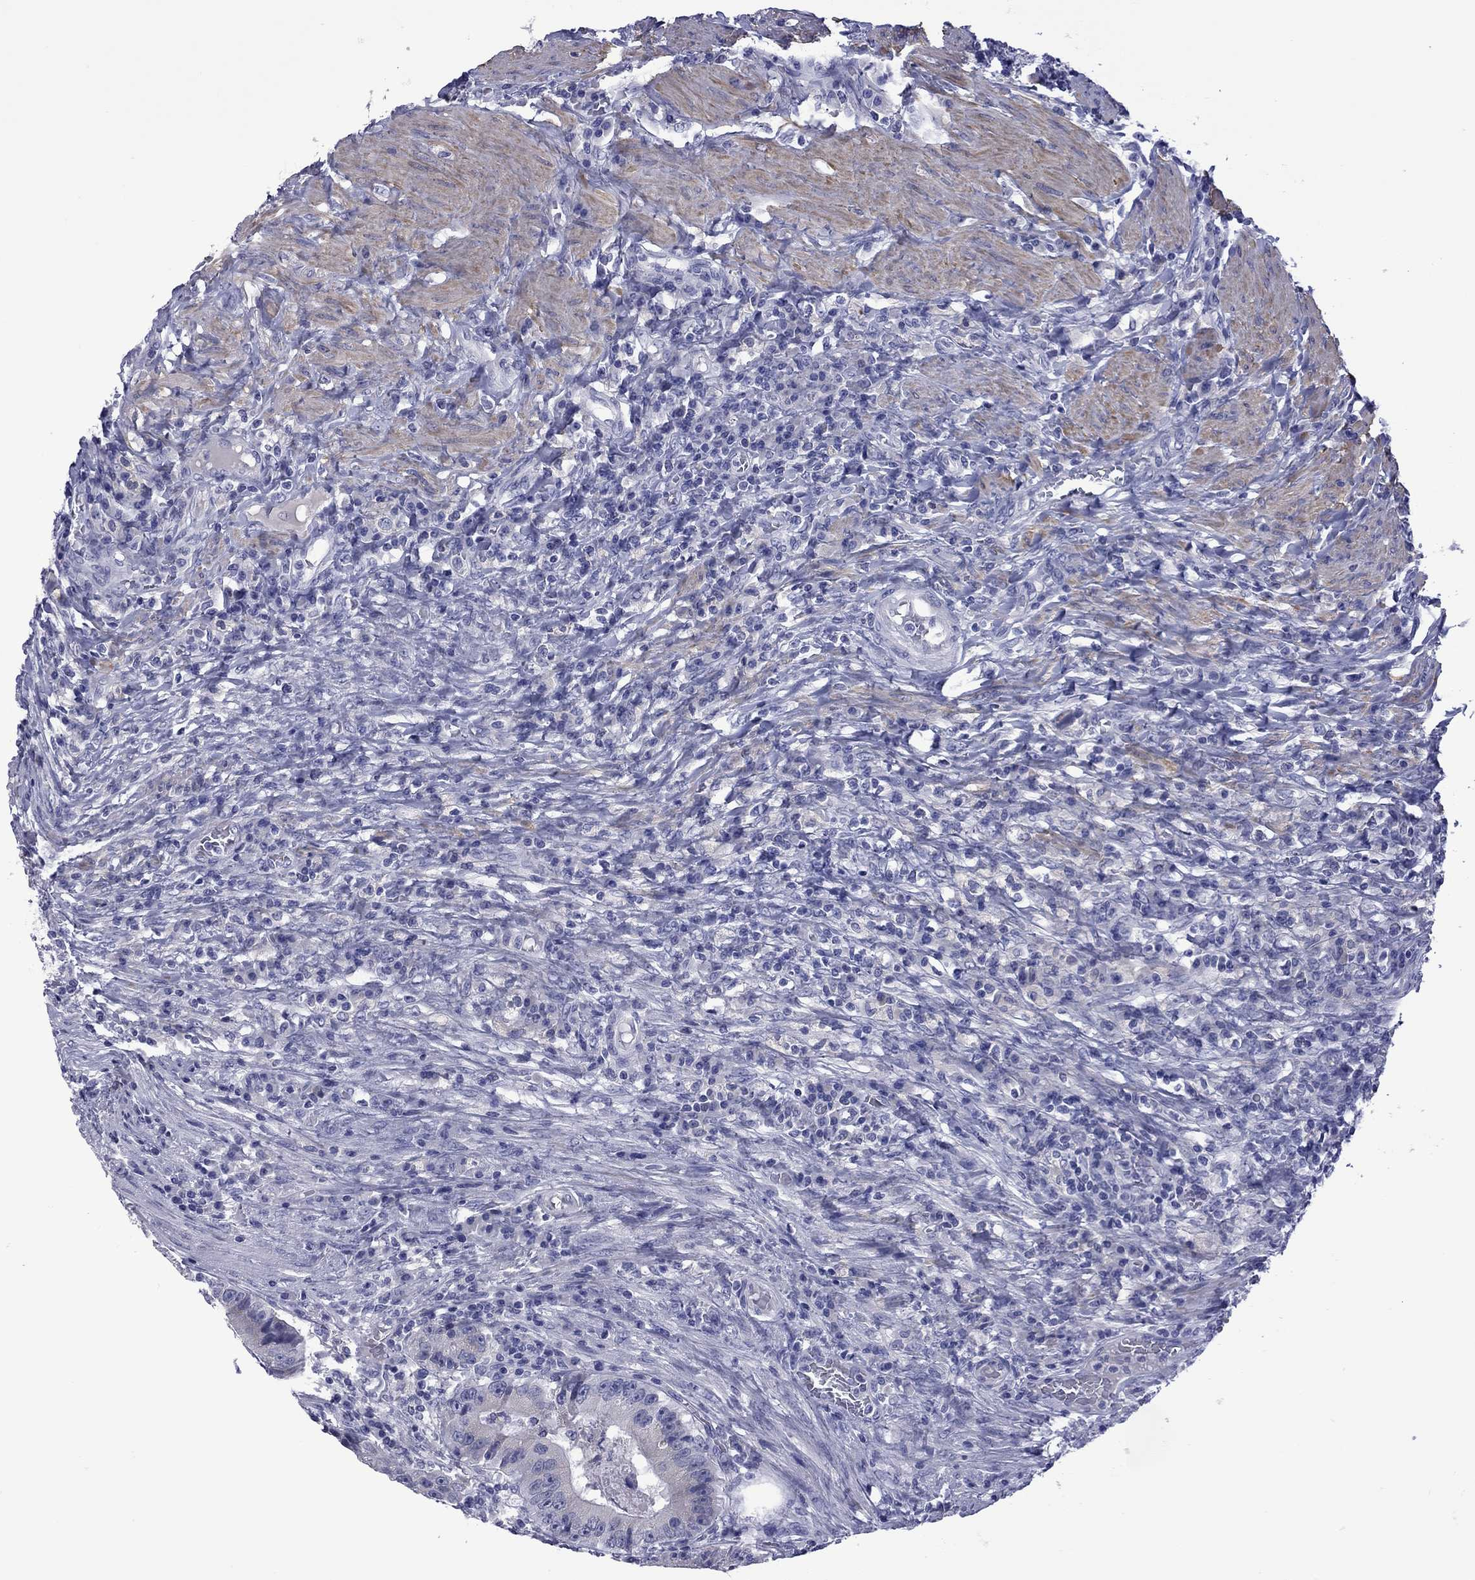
{"staining": {"intensity": "negative", "quantity": "none", "location": "none"}, "tissue": "colorectal cancer", "cell_type": "Tumor cells", "image_type": "cancer", "snomed": [{"axis": "morphology", "description": "Adenocarcinoma, NOS"}, {"axis": "topography", "description": "Colon"}], "caption": "IHC micrograph of human colorectal adenocarcinoma stained for a protein (brown), which demonstrates no positivity in tumor cells.", "gene": "EPPIN", "patient": {"sex": "female", "age": 86}}